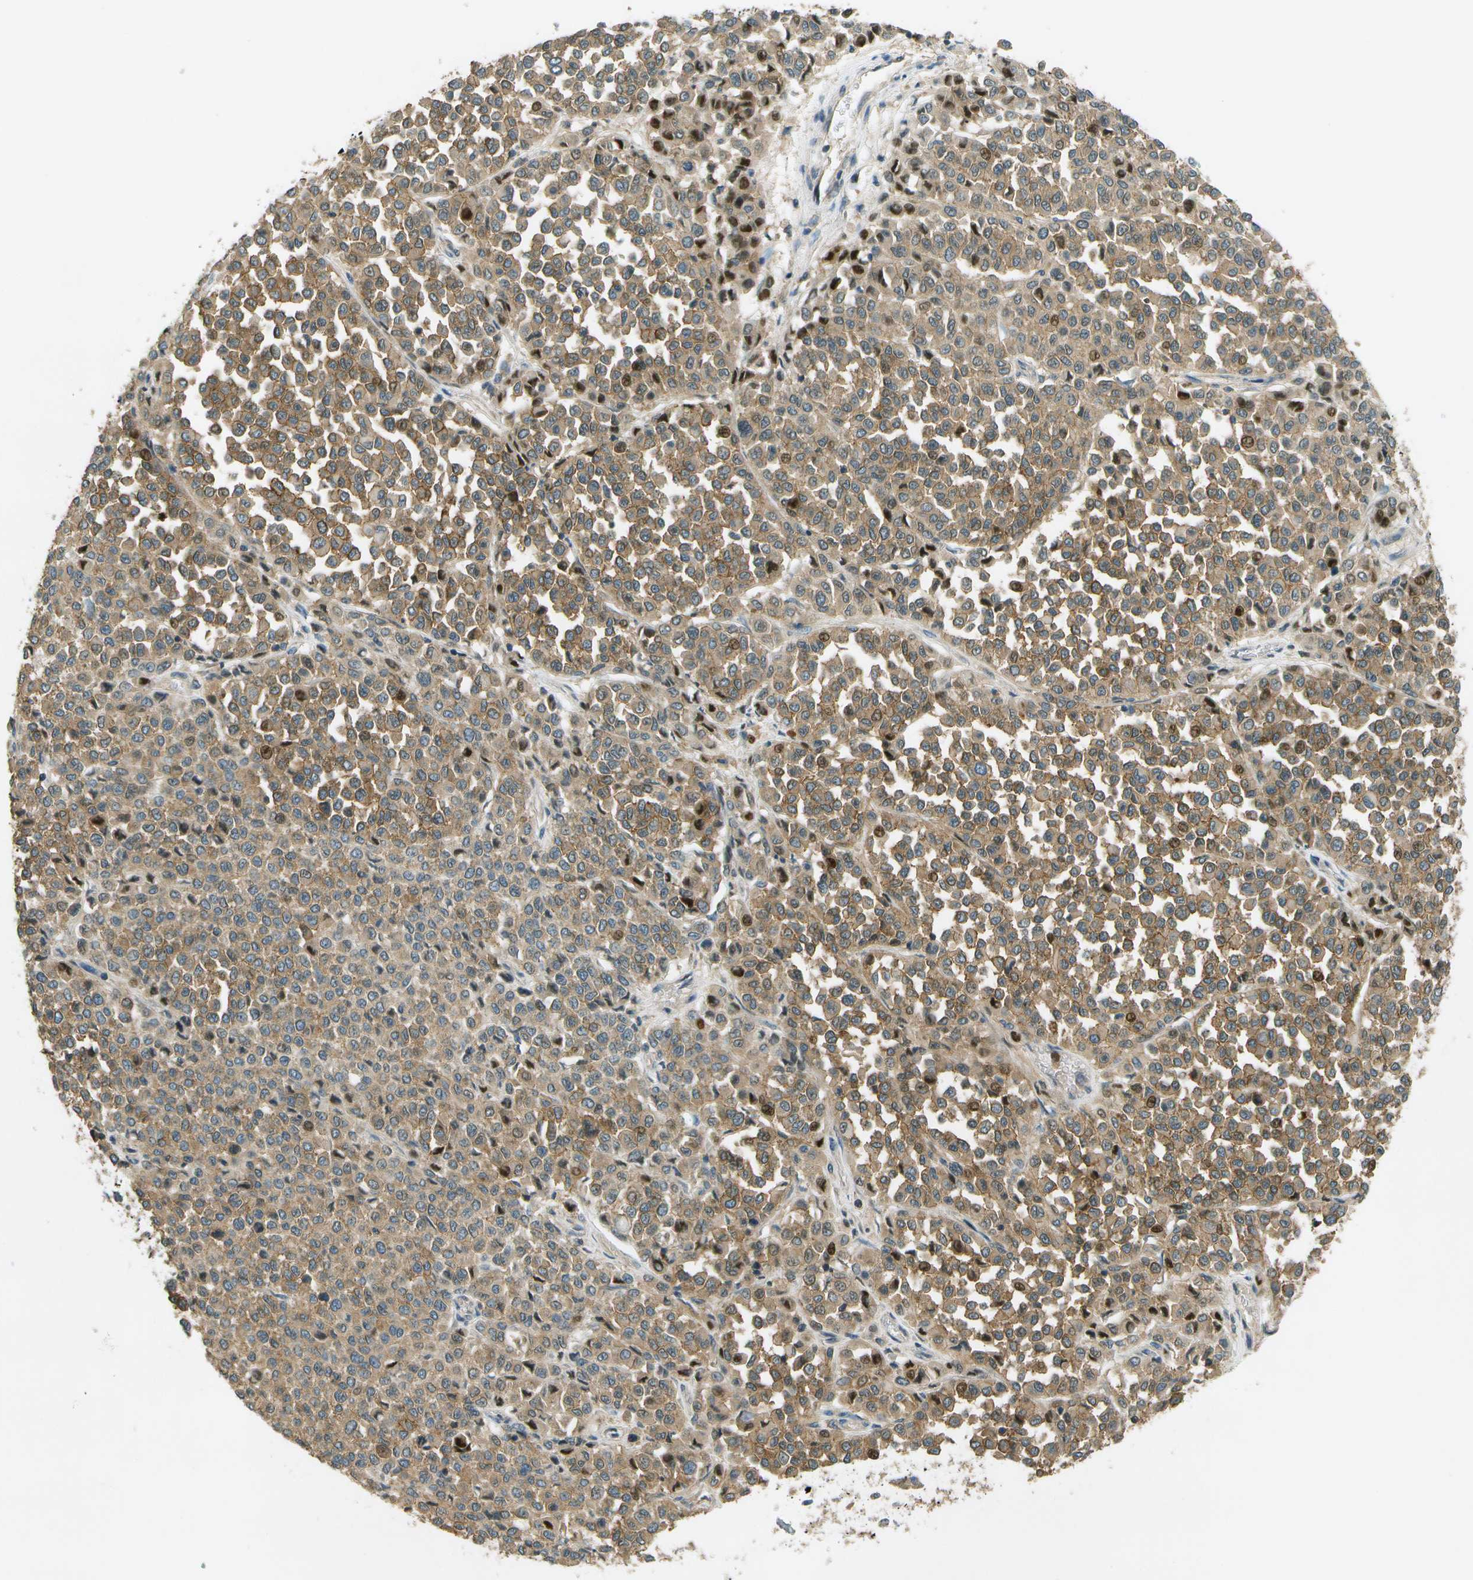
{"staining": {"intensity": "moderate", "quantity": ">75%", "location": "cytoplasmic/membranous"}, "tissue": "melanoma", "cell_type": "Tumor cells", "image_type": "cancer", "snomed": [{"axis": "morphology", "description": "Malignant melanoma, Metastatic site"}, {"axis": "topography", "description": "Pancreas"}], "caption": "Tumor cells demonstrate moderate cytoplasmic/membranous expression in approximately >75% of cells in melanoma. (brown staining indicates protein expression, while blue staining denotes nuclei).", "gene": "NUDT4", "patient": {"sex": "female", "age": 30}}